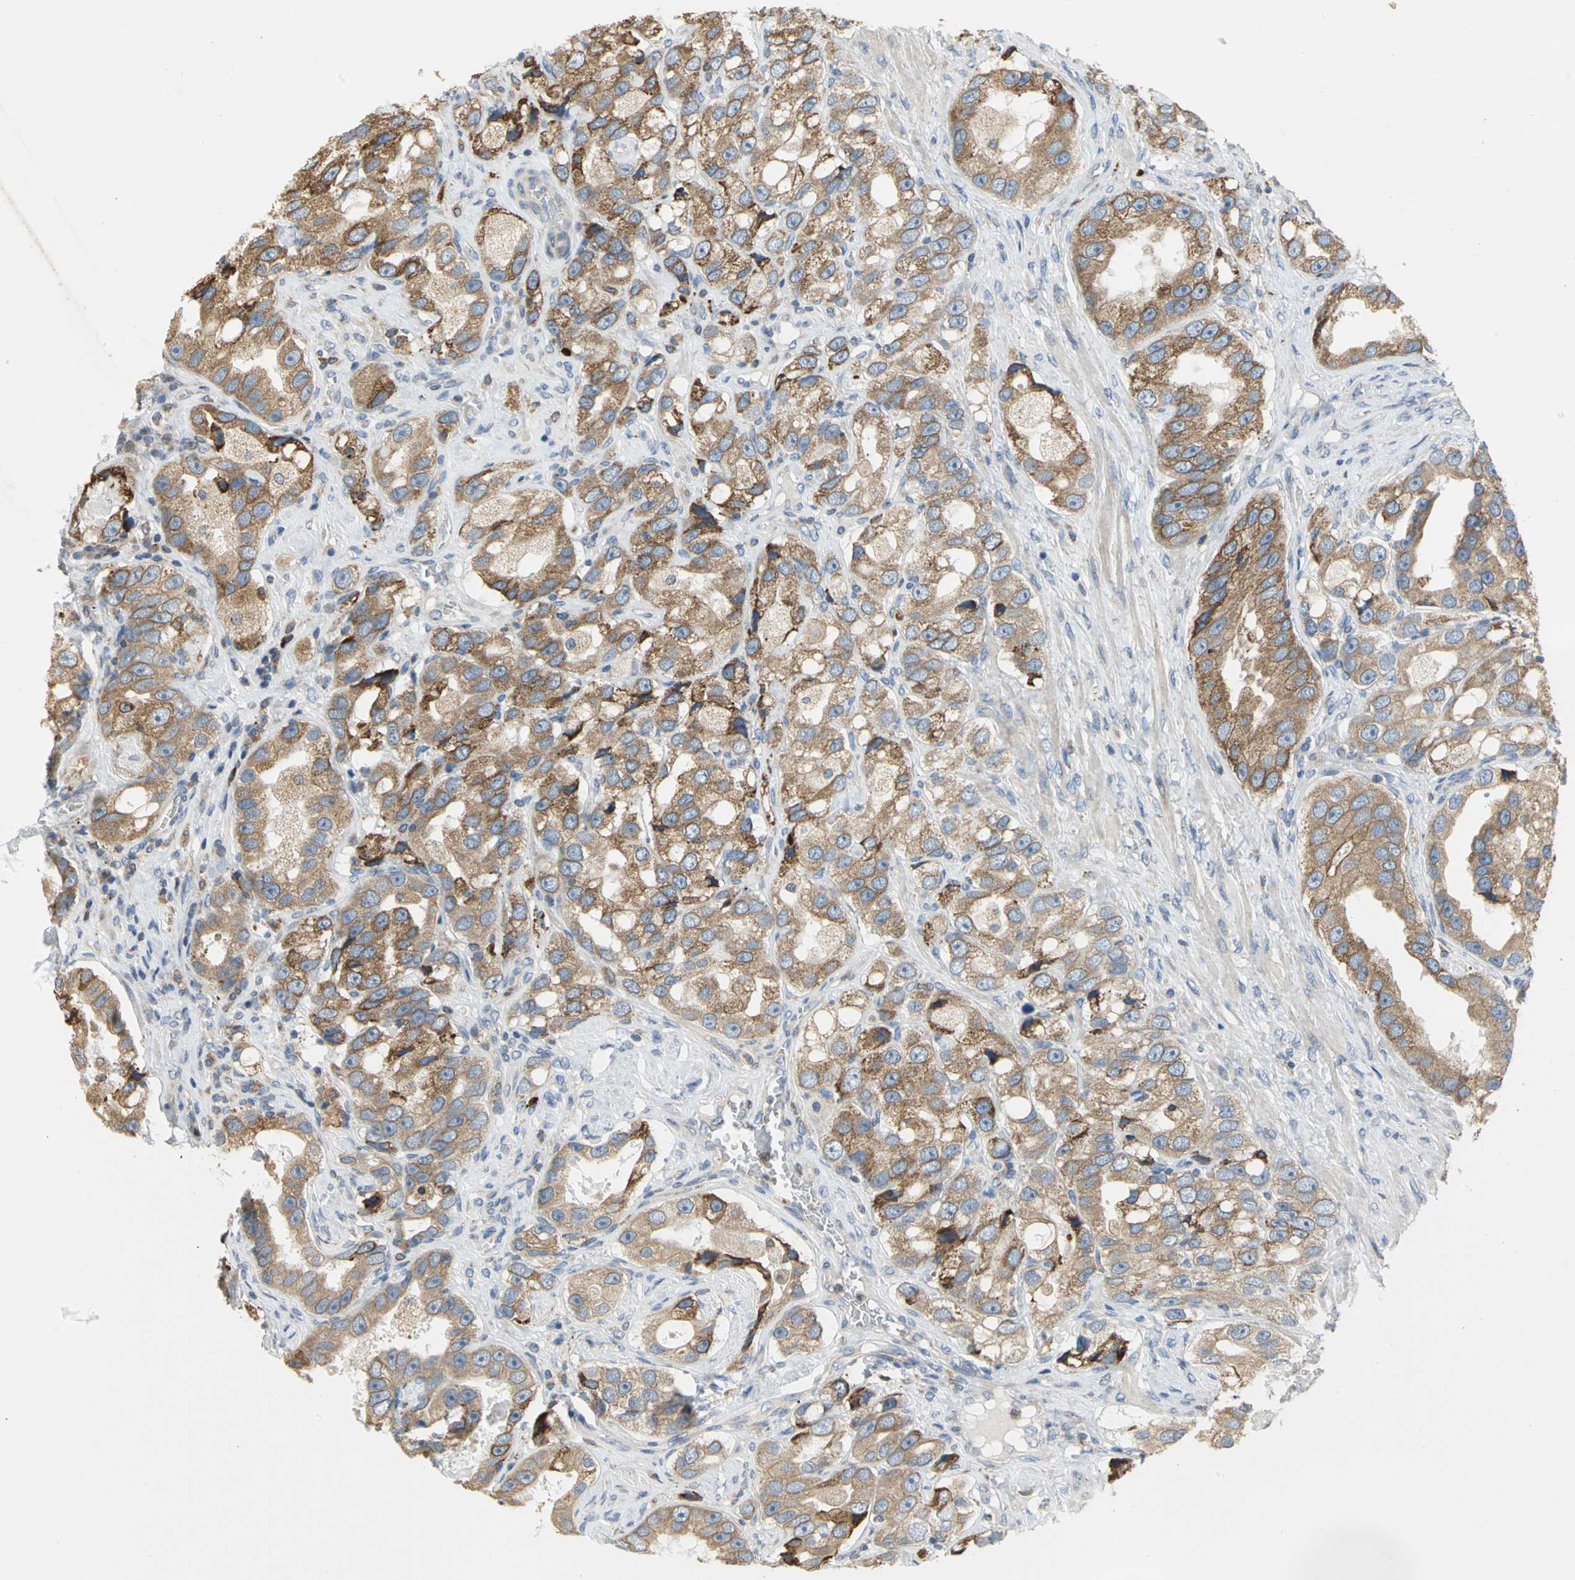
{"staining": {"intensity": "moderate", "quantity": ">75%", "location": "cytoplasmic/membranous"}, "tissue": "prostate cancer", "cell_type": "Tumor cells", "image_type": "cancer", "snomed": [{"axis": "morphology", "description": "Adenocarcinoma, High grade"}, {"axis": "topography", "description": "Prostate"}], "caption": "This is an image of immunohistochemistry (IHC) staining of high-grade adenocarcinoma (prostate), which shows moderate staining in the cytoplasmic/membranous of tumor cells.", "gene": "SDF2L1", "patient": {"sex": "male", "age": 63}}